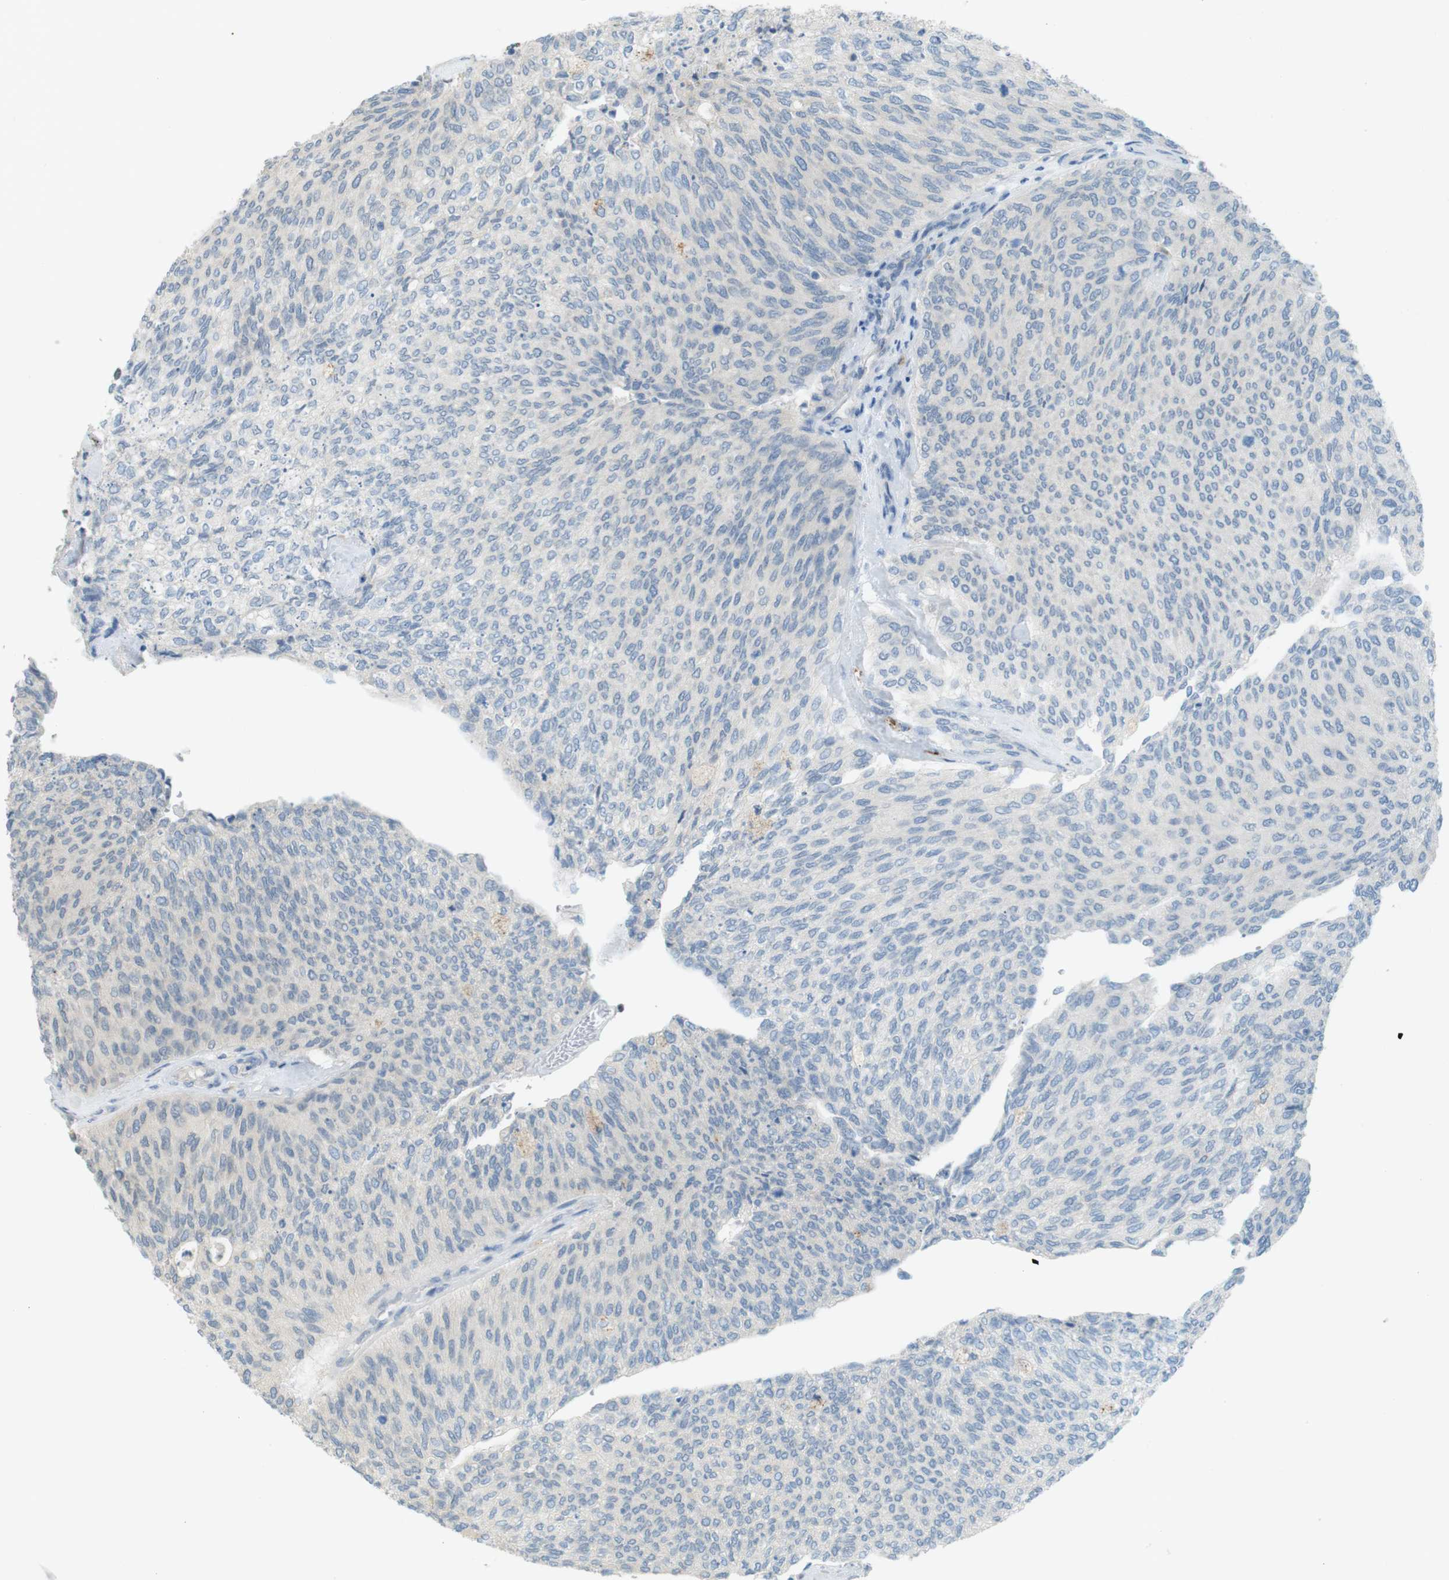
{"staining": {"intensity": "negative", "quantity": "none", "location": "none"}, "tissue": "urothelial cancer", "cell_type": "Tumor cells", "image_type": "cancer", "snomed": [{"axis": "morphology", "description": "Urothelial carcinoma, Low grade"}, {"axis": "topography", "description": "Urinary bladder"}], "caption": "Tumor cells show no significant staining in urothelial carcinoma (low-grade).", "gene": "UGT8", "patient": {"sex": "female", "age": 79}}